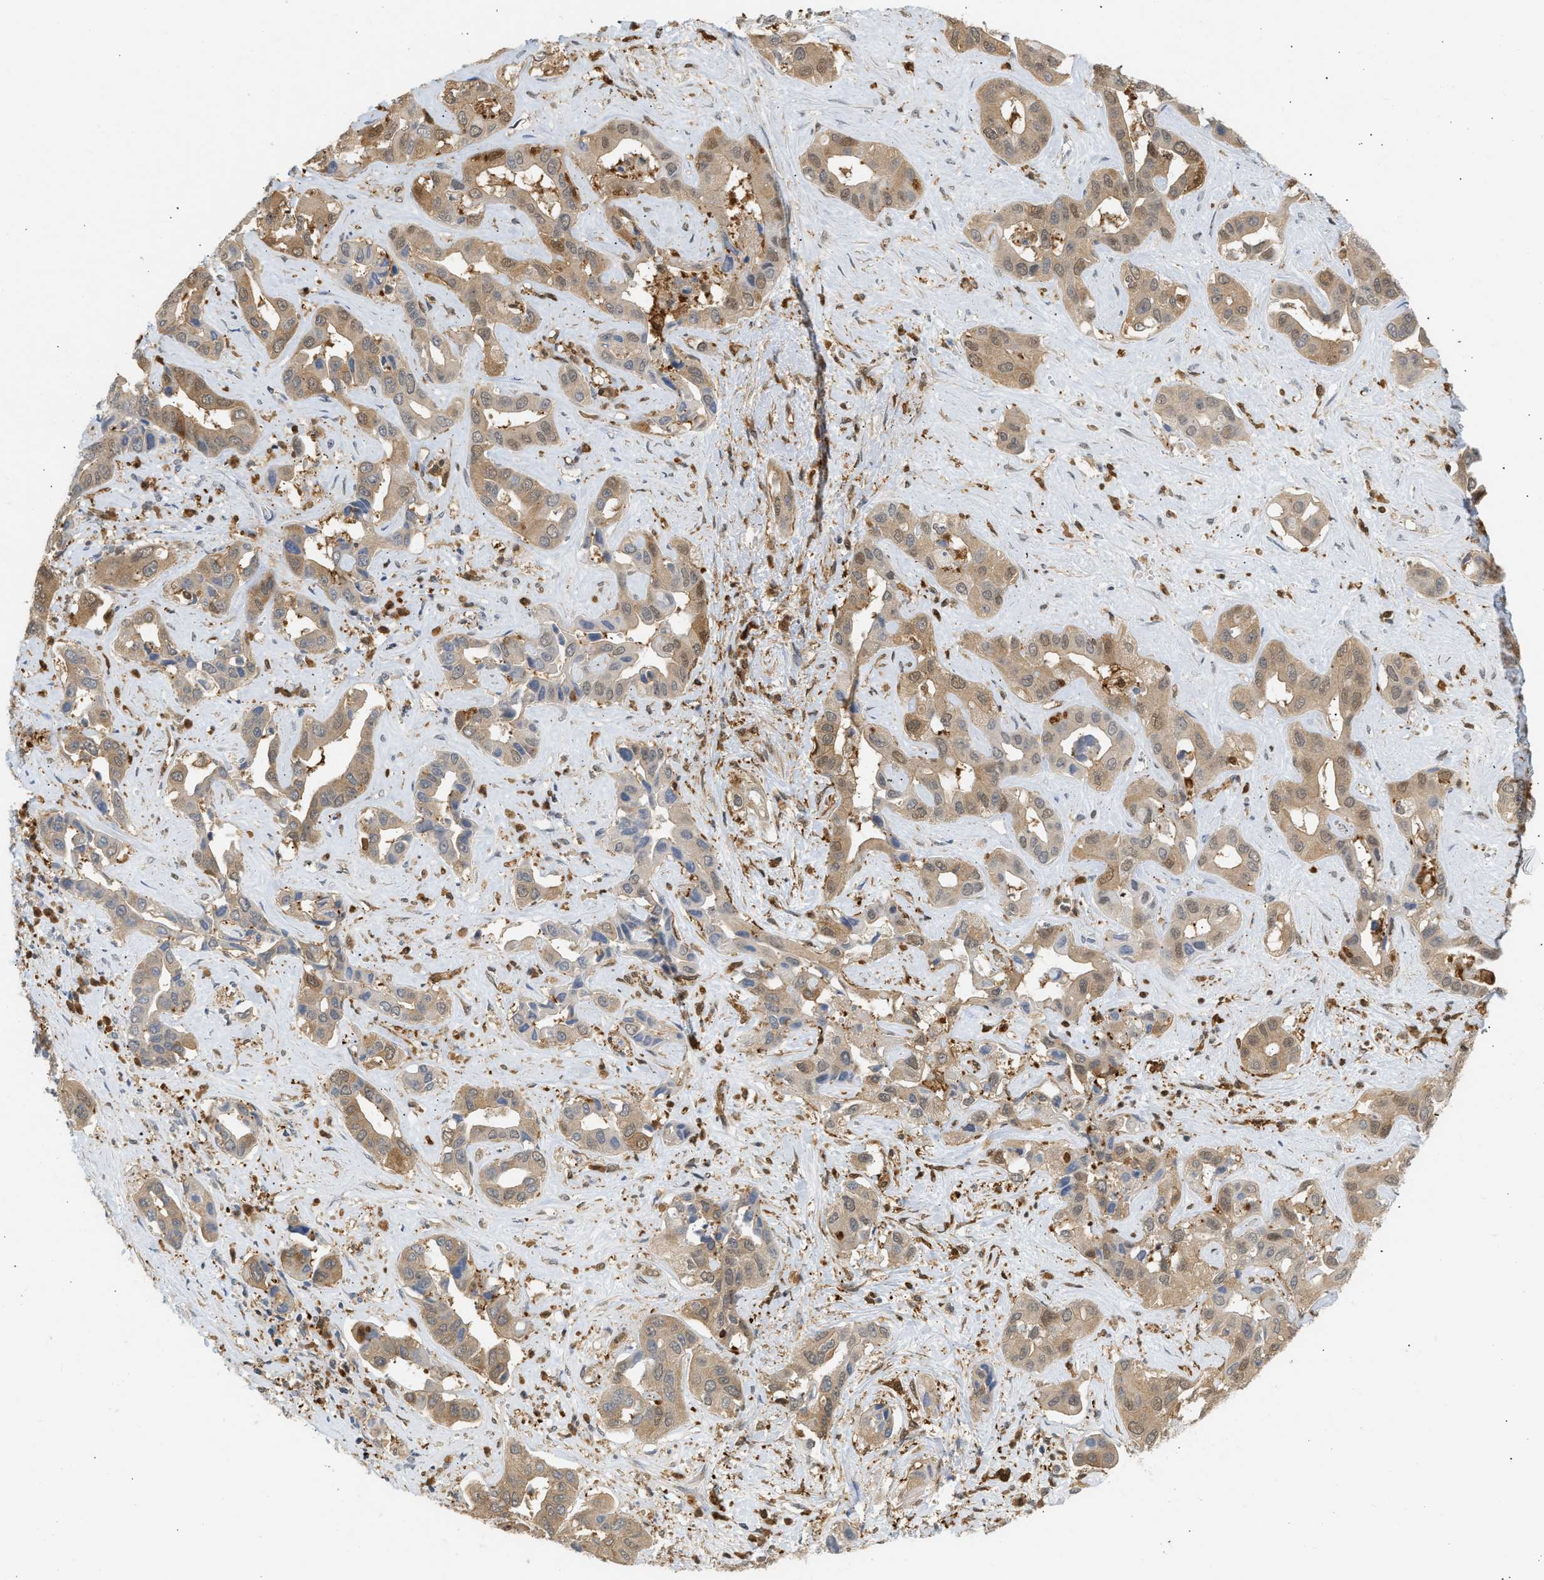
{"staining": {"intensity": "moderate", "quantity": "25%-75%", "location": "cytoplasmic/membranous"}, "tissue": "liver cancer", "cell_type": "Tumor cells", "image_type": "cancer", "snomed": [{"axis": "morphology", "description": "Cholangiocarcinoma"}, {"axis": "topography", "description": "Liver"}], "caption": "Human liver cancer stained for a protein (brown) demonstrates moderate cytoplasmic/membranous positive expression in approximately 25%-75% of tumor cells.", "gene": "ENO1", "patient": {"sex": "female", "age": 52}}